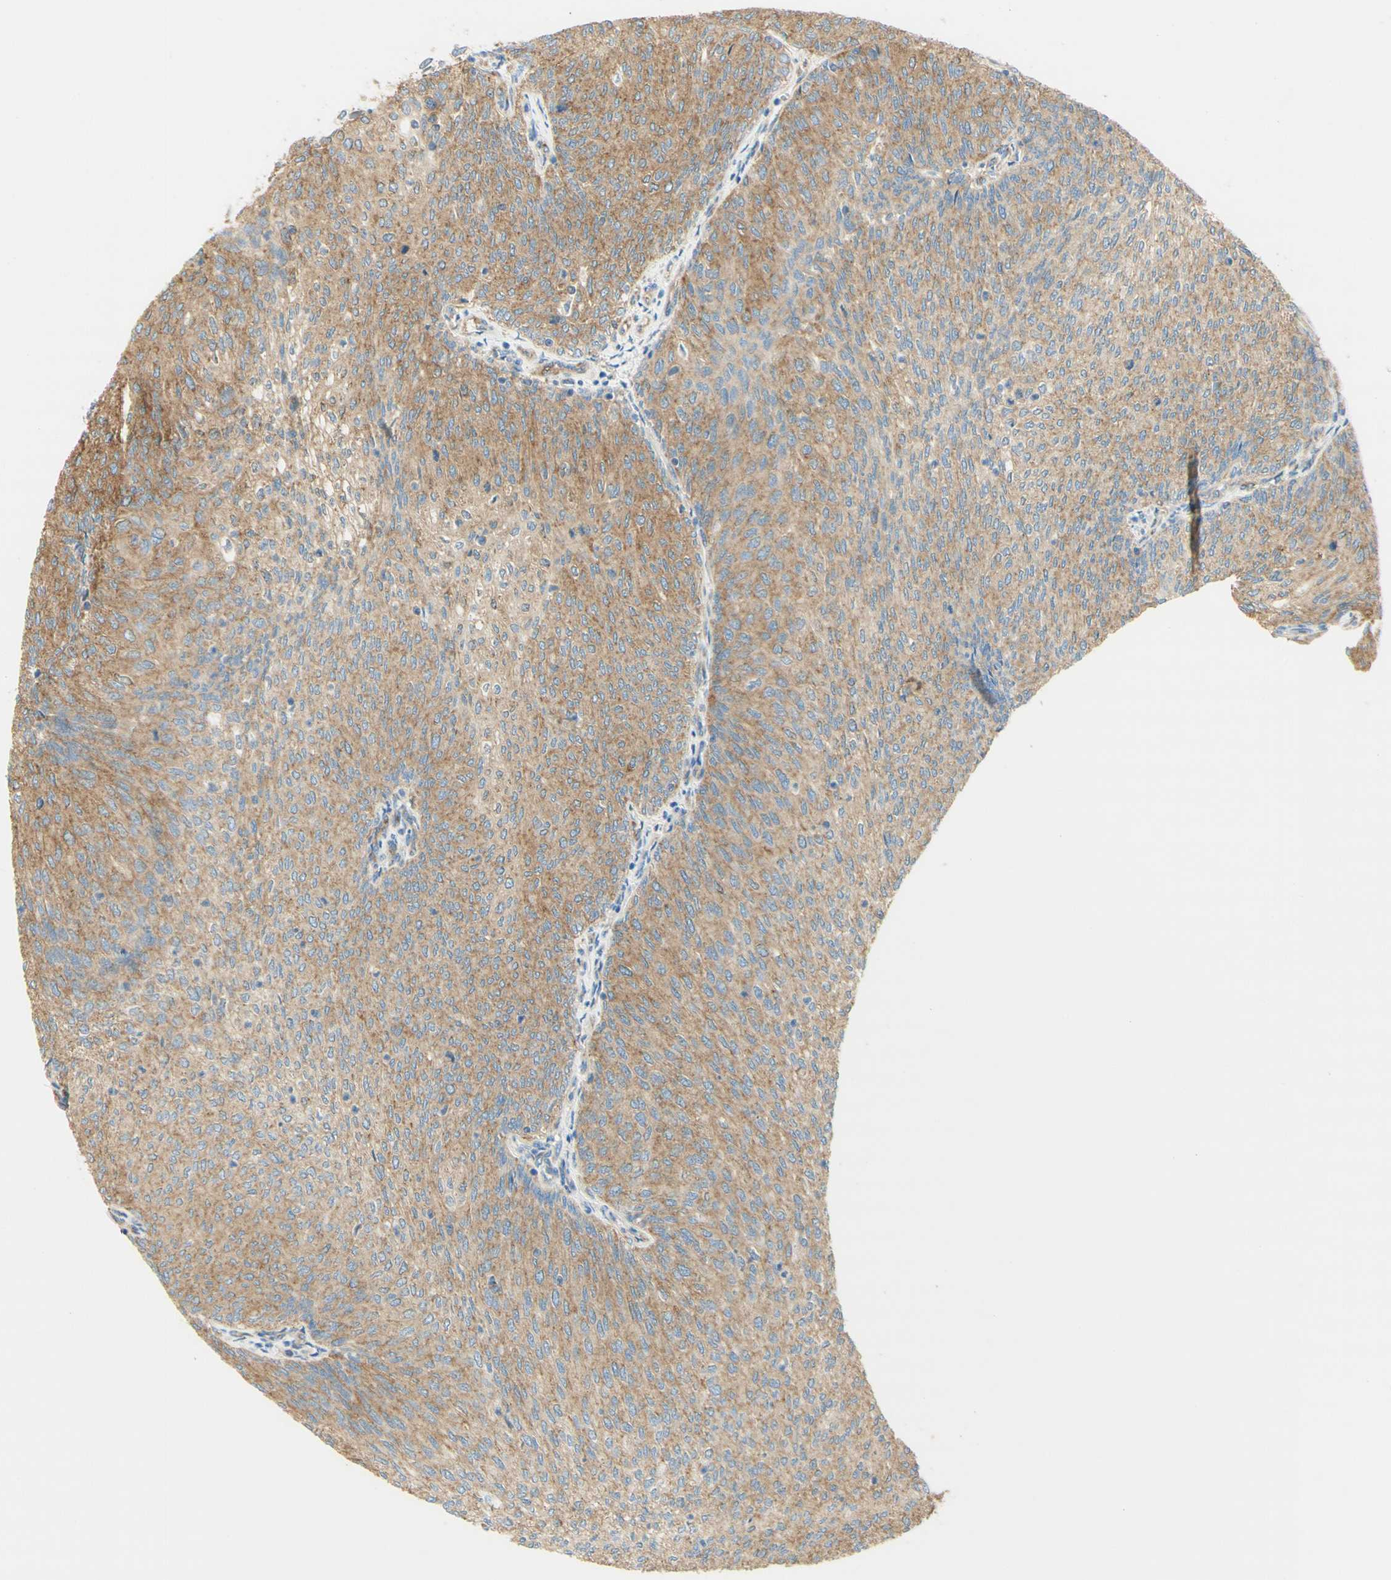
{"staining": {"intensity": "moderate", "quantity": "25%-75%", "location": "cytoplasmic/membranous"}, "tissue": "urothelial cancer", "cell_type": "Tumor cells", "image_type": "cancer", "snomed": [{"axis": "morphology", "description": "Urothelial carcinoma, Low grade"}, {"axis": "topography", "description": "Urinary bladder"}], "caption": "Brown immunohistochemical staining in urothelial carcinoma (low-grade) exhibits moderate cytoplasmic/membranous expression in approximately 25%-75% of tumor cells.", "gene": "CLTC", "patient": {"sex": "female", "age": 79}}